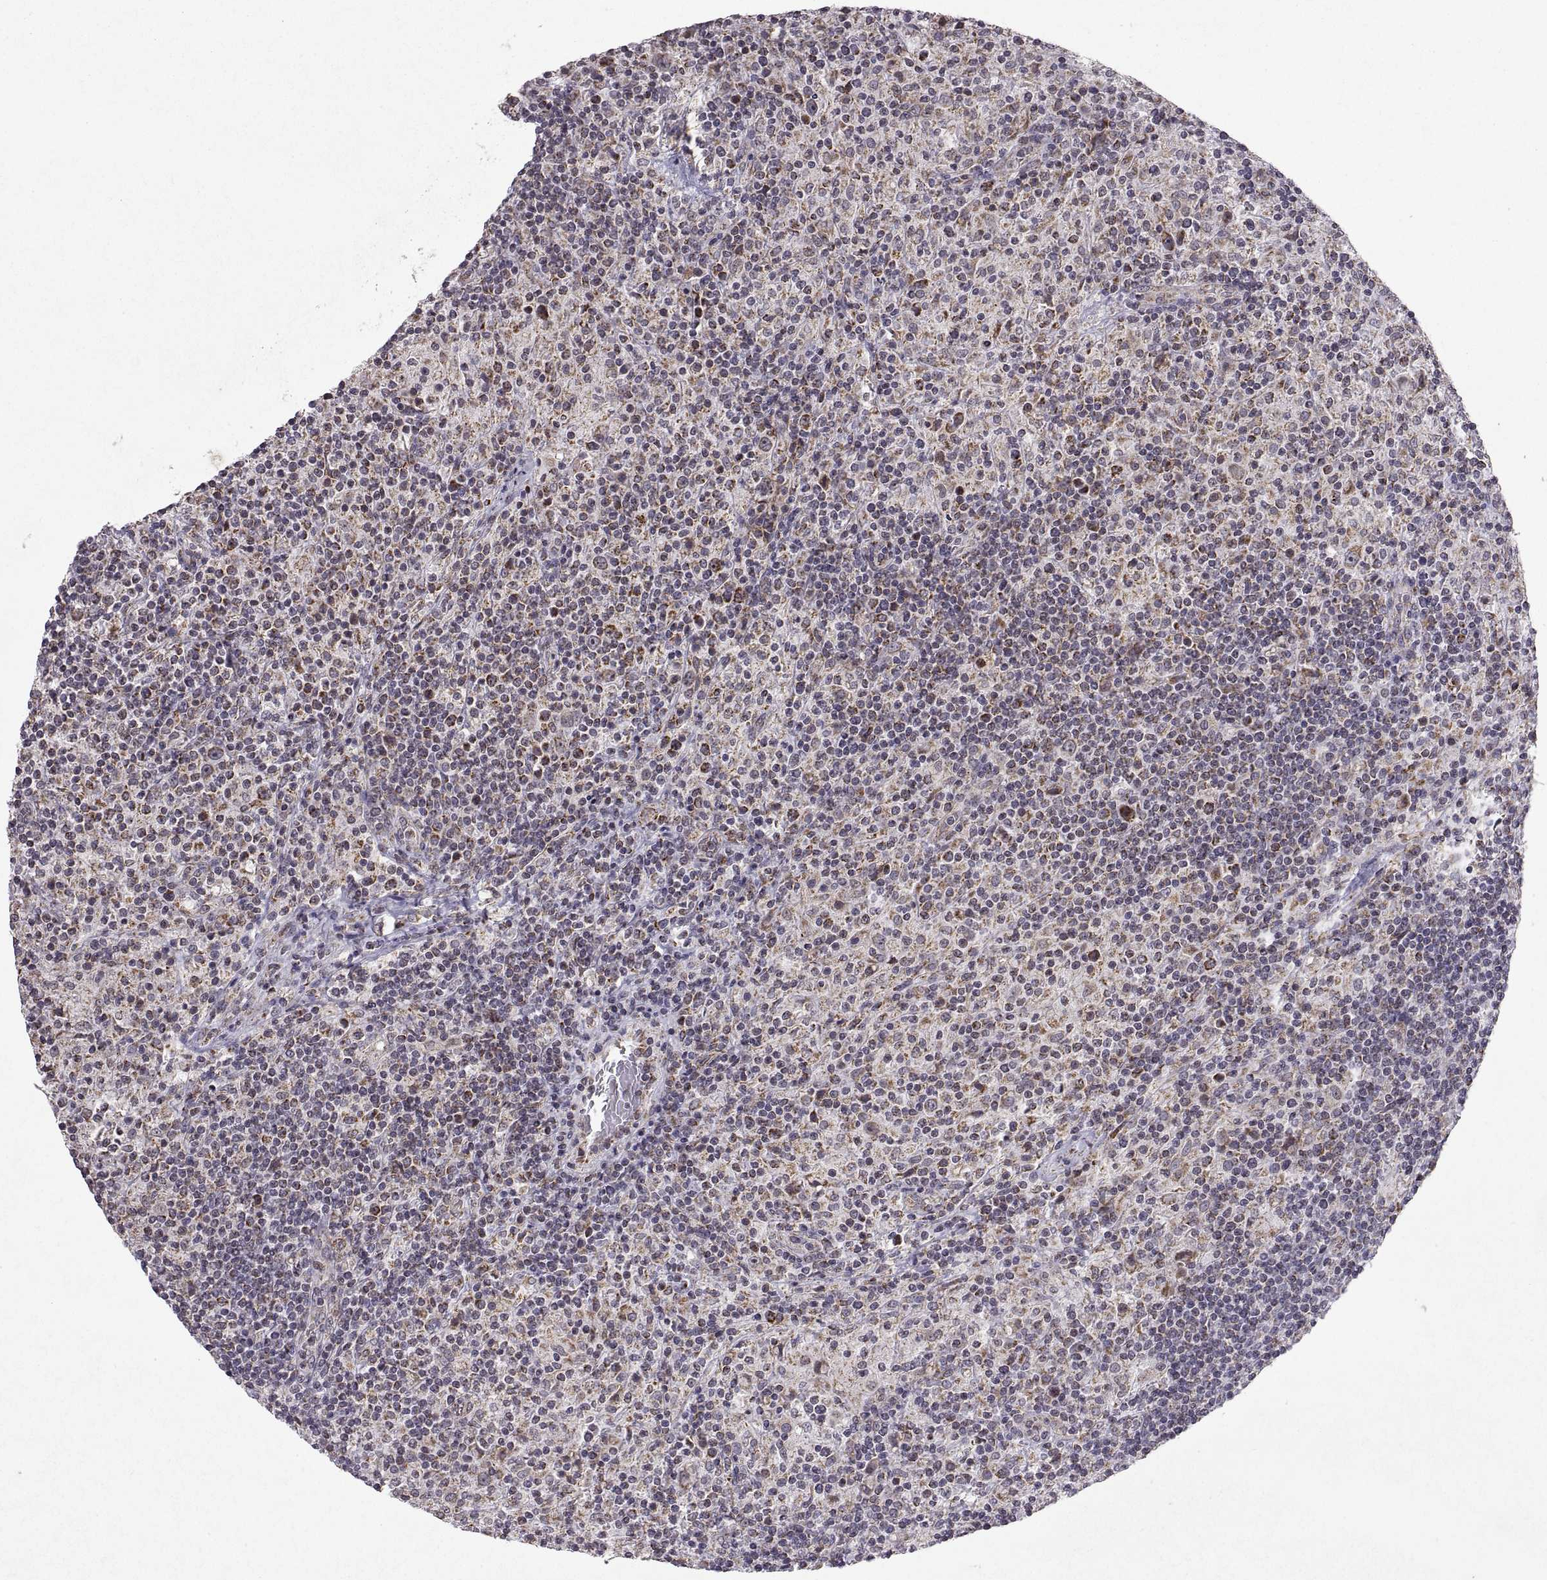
{"staining": {"intensity": "negative", "quantity": "none", "location": "none"}, "tissue": "lymphoma", "cell_type": "Tumor cells", "image_type": "cancer", "snomed": [{"axis": "morphology", "description": "Hodgkin's disease, NOS"}, {"axis": "topography", "description": "Lymph node"}], "caption": "Tumor cells are negative for protein expression in human lymphoma.", "gene": "MANBAL", "patient": {"sex": "male", "age": 70}}